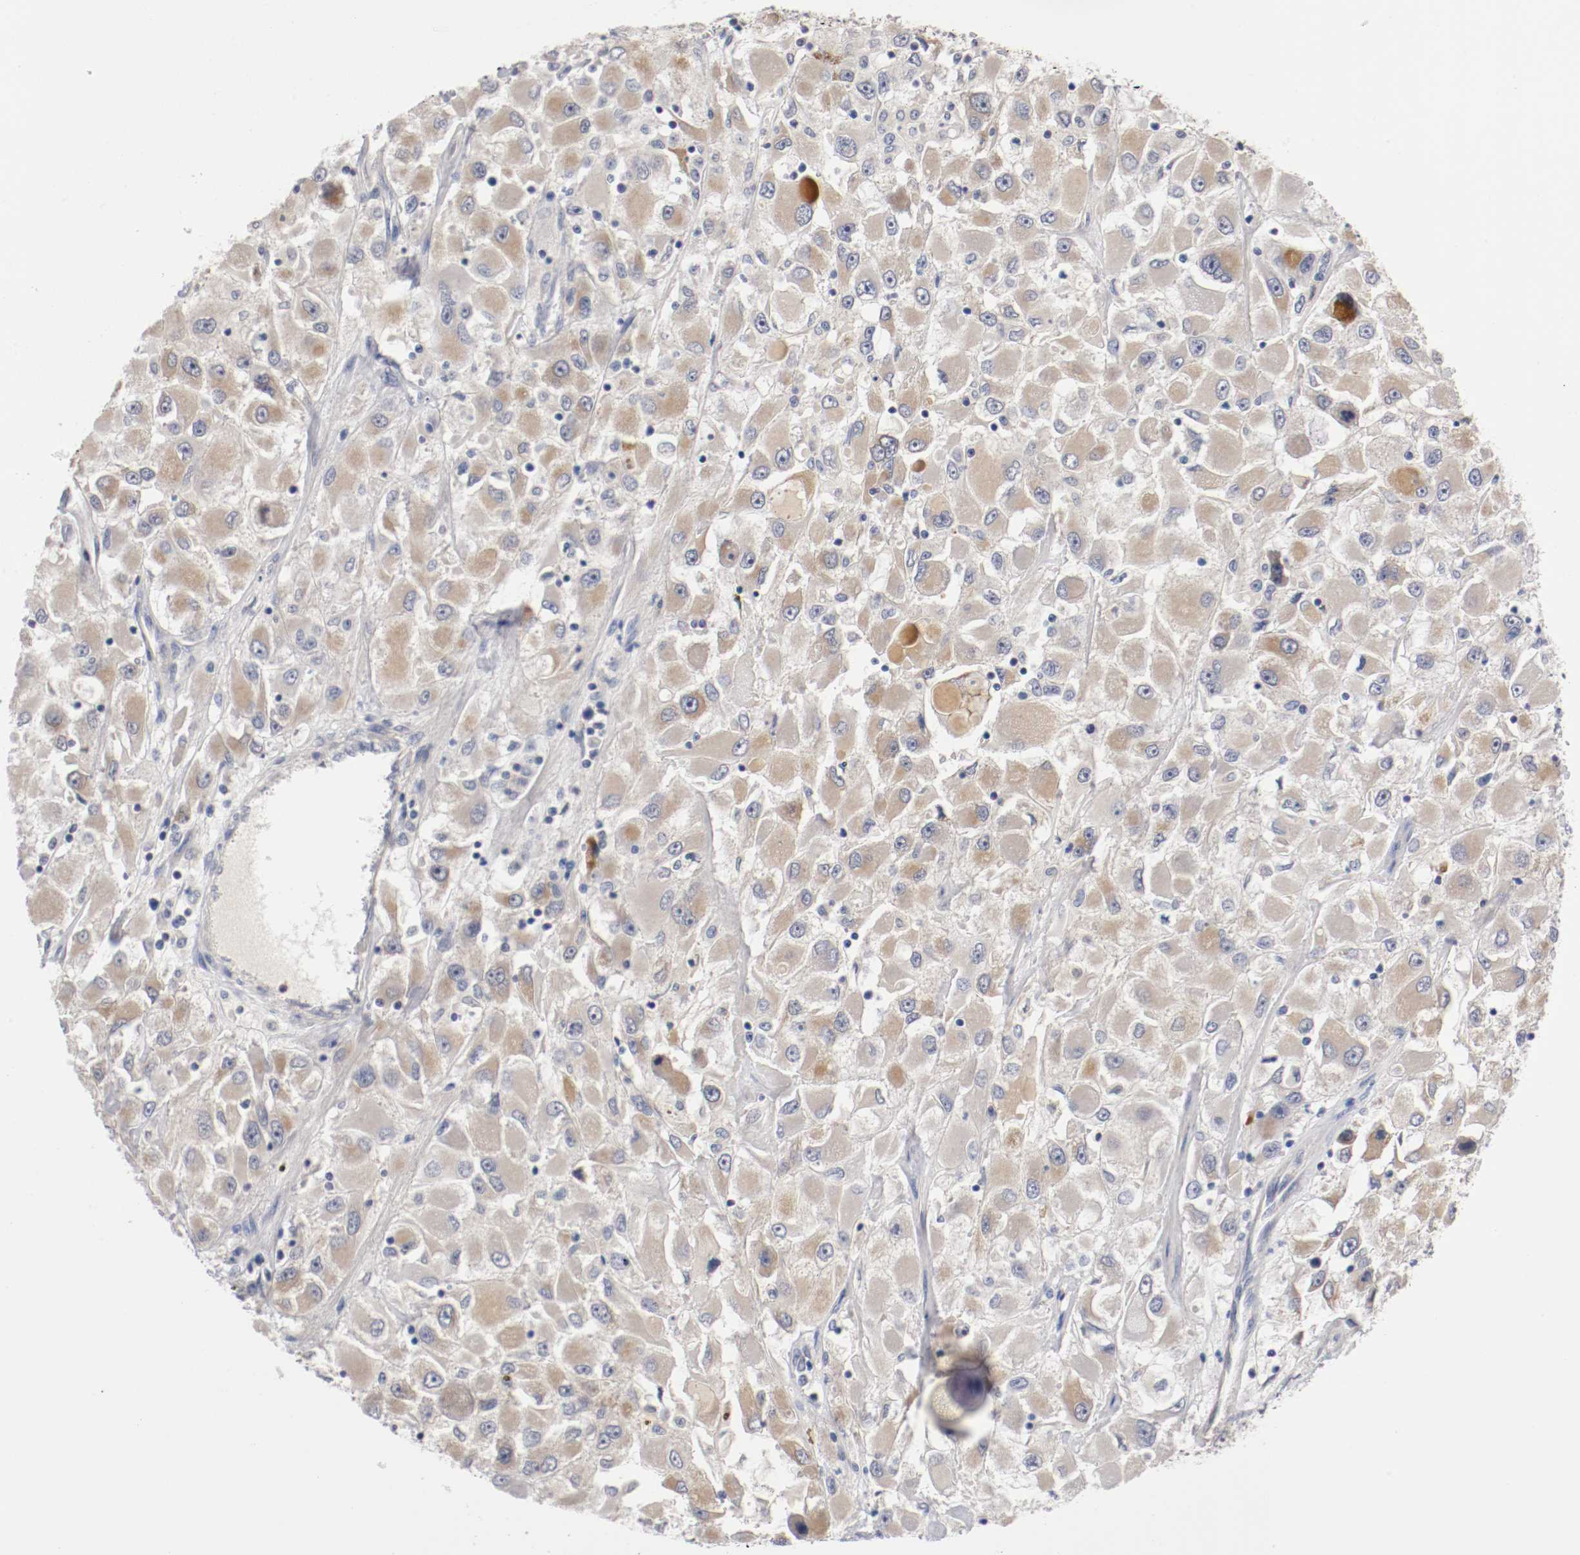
{"staining": {"intensity": "weak", "quantity": "25%-75%", "location": "cytoplasmic/membranous"}, "tissue": "renal cancer", "cell_type": "Tumor cells", "image_type": "cancer", "snomed": [{"axis": "morphology", "description": "Adenocarcinoma, NOS"}, {"axis": "topography", "description": "Kidney"}], "caption": "High-magnification brightfield microscopy of adenocarcinoma (renal) stained with DAB (3,3'-diaminobenzidine) (brown) and counterstained with hematoxylin (blue). tumor cells exhibit weak cytoplasmic/membranous positivity is present in approximately25%-75% of cells. Using DAB (3,3'-diaminobenzidine) (brown) and hematoxylin (blue) stains, captured at high magnification using brightfield microscopy.", "gene": "PCSK6", "patient": {"sex": "female", "age": 52}}